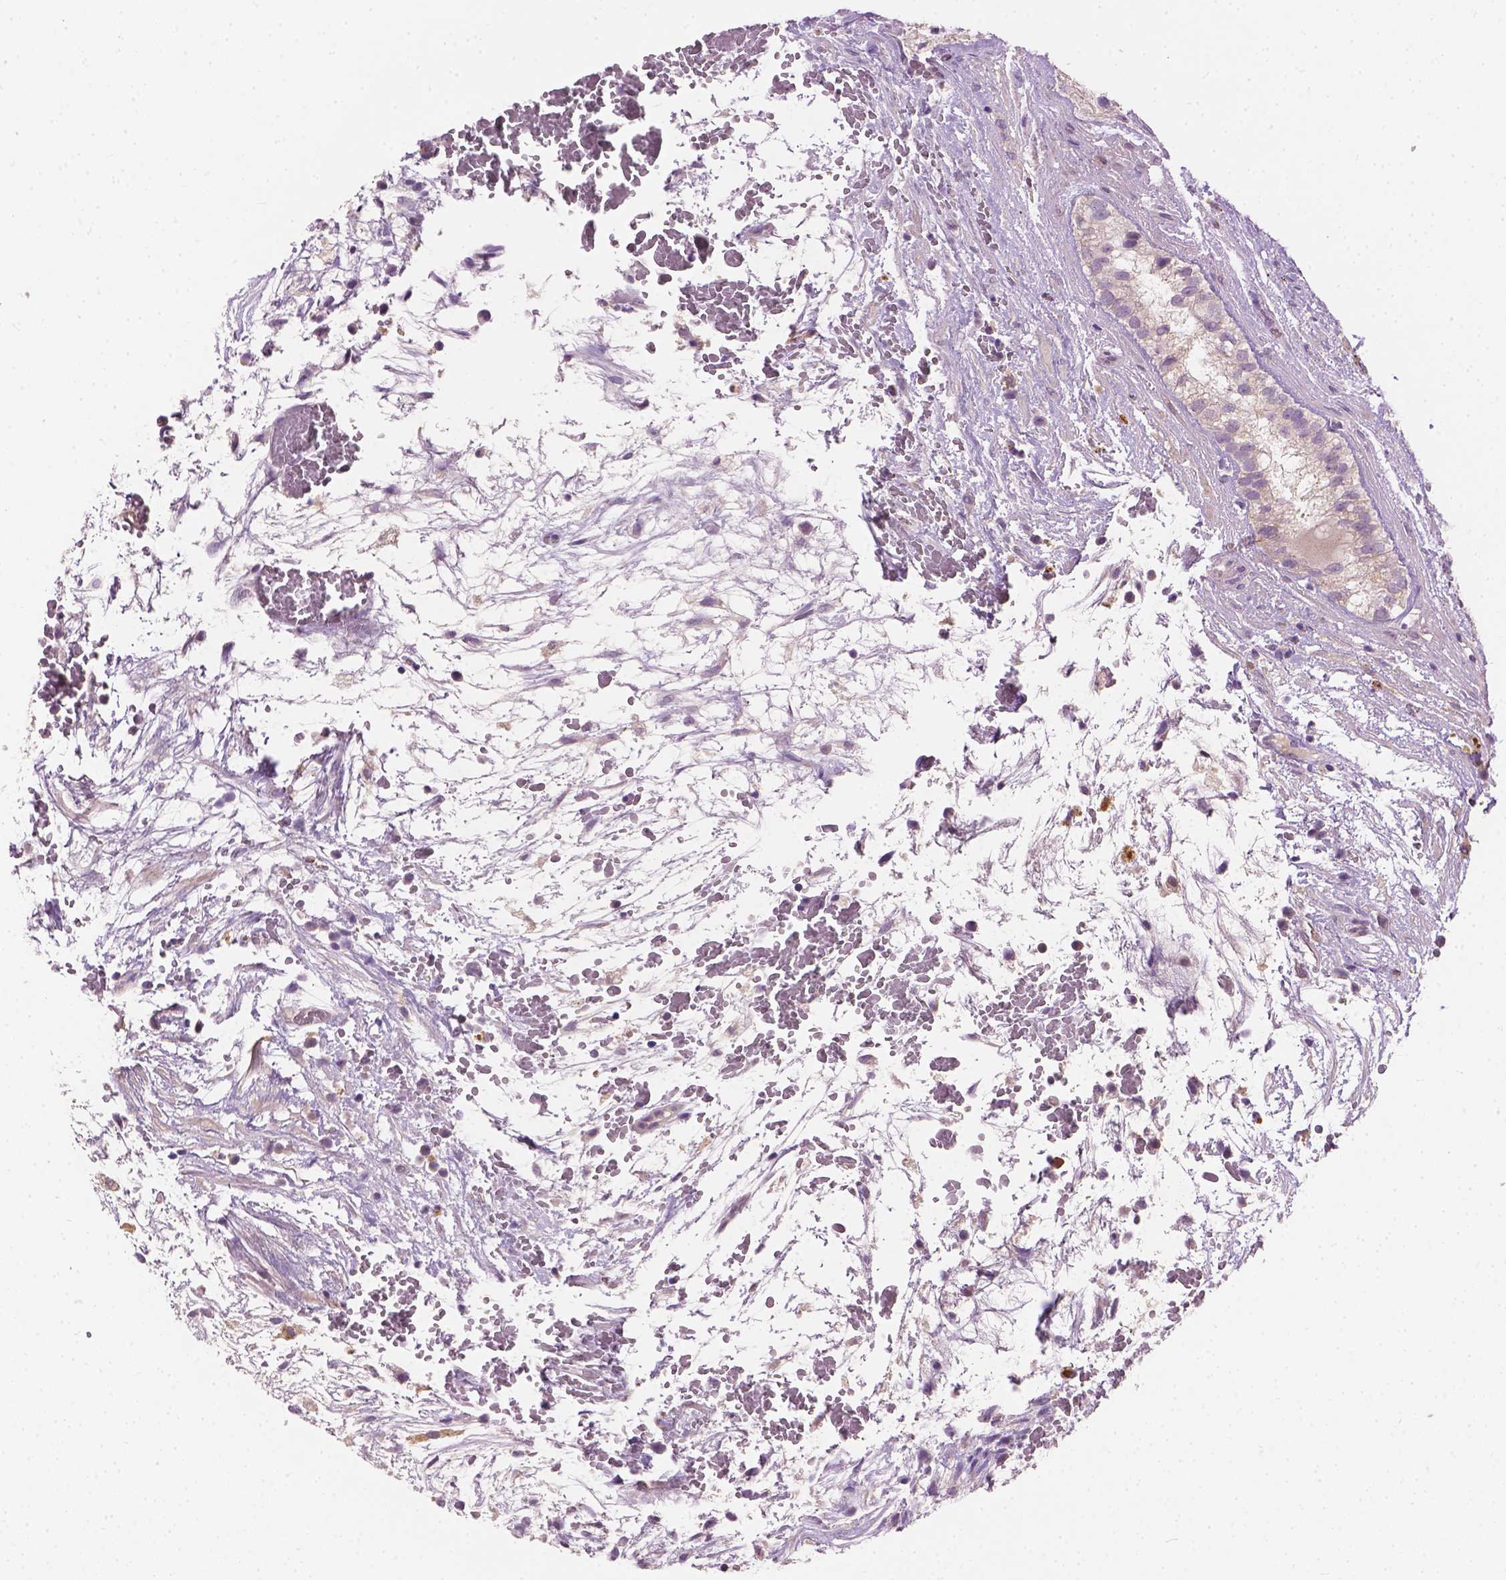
{"staining": {"intensity": "weak", "quantity": "<25%", "location": "cytoplasmic/membranous"}, "tissue": "testis cancer", "cell_type": "Tumor cells", "image_type": "cancer", "snomed": [{"axis": "morphology", "description": "Normal tissue, NOS"}, {"axis": "morphology", "description": "Carcinoma, Embryonal, NOS"}, {"axis": "topography", "description": "Testis"}], "caption": "DAB immunohistochemical staining of testis cancer exhibits no significant staining in tumor cells. The staining is performed using DAB (3,3'-diaminobenzidine) brown chromogen with nuclei counter-stained in using hematoxylin.", "gene": "KRT17", "patient": {"sex": "male", "age": 32}}